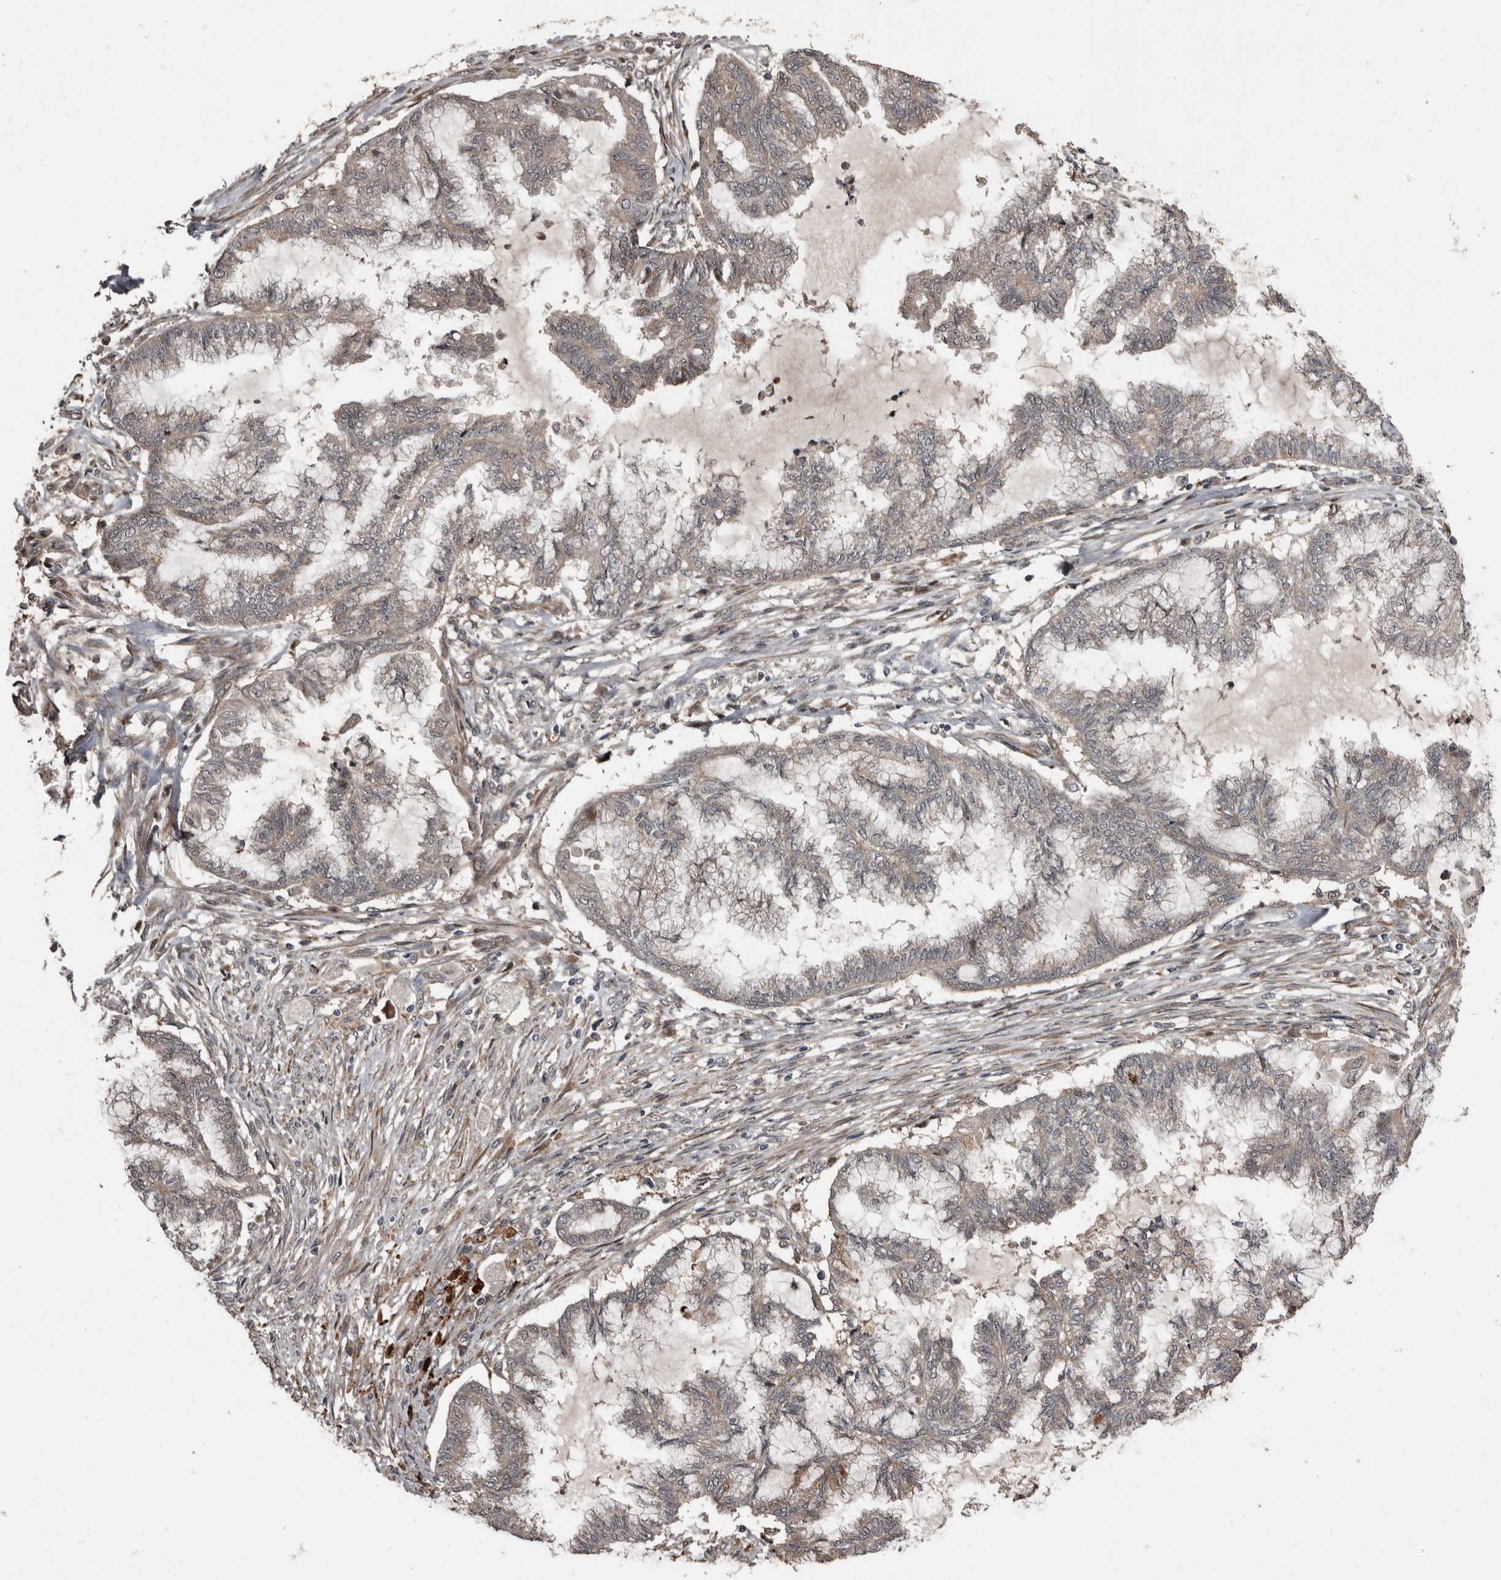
{"staining": {"intensity": "negative", "quantity": "none", "location": "none"}, "tissue": "endometrial cancer", "cell_type": "Tumor cells", "image_type": "cancer", "snomed": [{"axis": "morphology", "description": "Adenocarcinoma, NOS"}, {"axis": "topography", "description": "Endometrium"}], "caption": "The image demonstrates no staining of tumor cells in endometrial cancer.", "gene": "SERTAD4", "patient": {"sex": "female", "age": 86}}